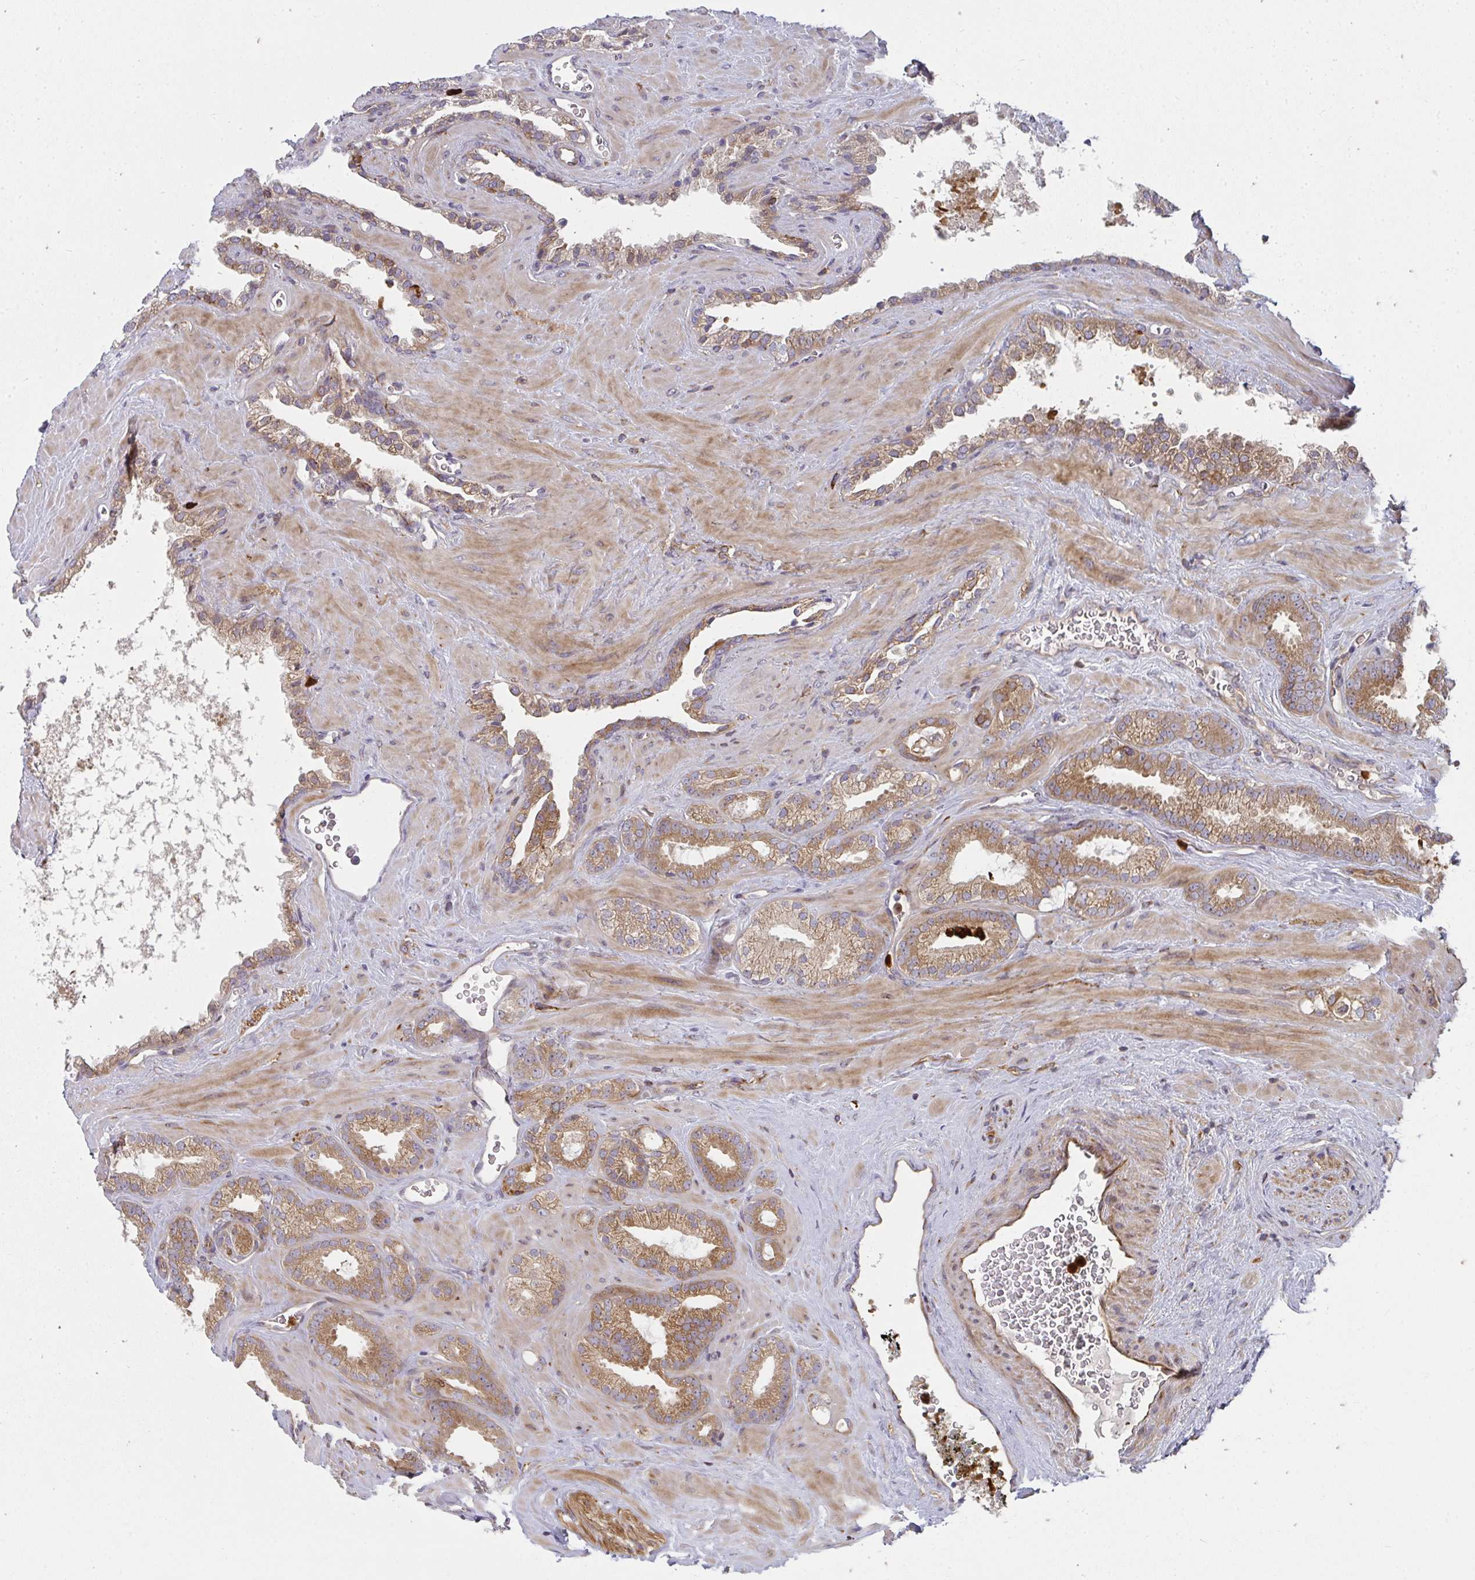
{"staining": {"intensity": "moderate", "quantity": ">75%", "location": "cytoplasmic/membranous"}, "tissue": "prostate cancer", "cell_type": "Tumor cells", "image_type": "cancer", "snomed": [{"axis": "morphology", "description": "Adenocarcinoma, Low grade"}, {"axis": "topography", "description": "Prostate"}], "caption": "Low-grade adenocarcinoma (prostate) stained with DAB (3,3'-diaminobenzidine) immunohistochemistry exhibits medium levels of moderate cytoplasmic/membranous expression in about >75% of tumor cells.", "gene": "CSF3R", "patient": {"sex": "male", "age": 62}}